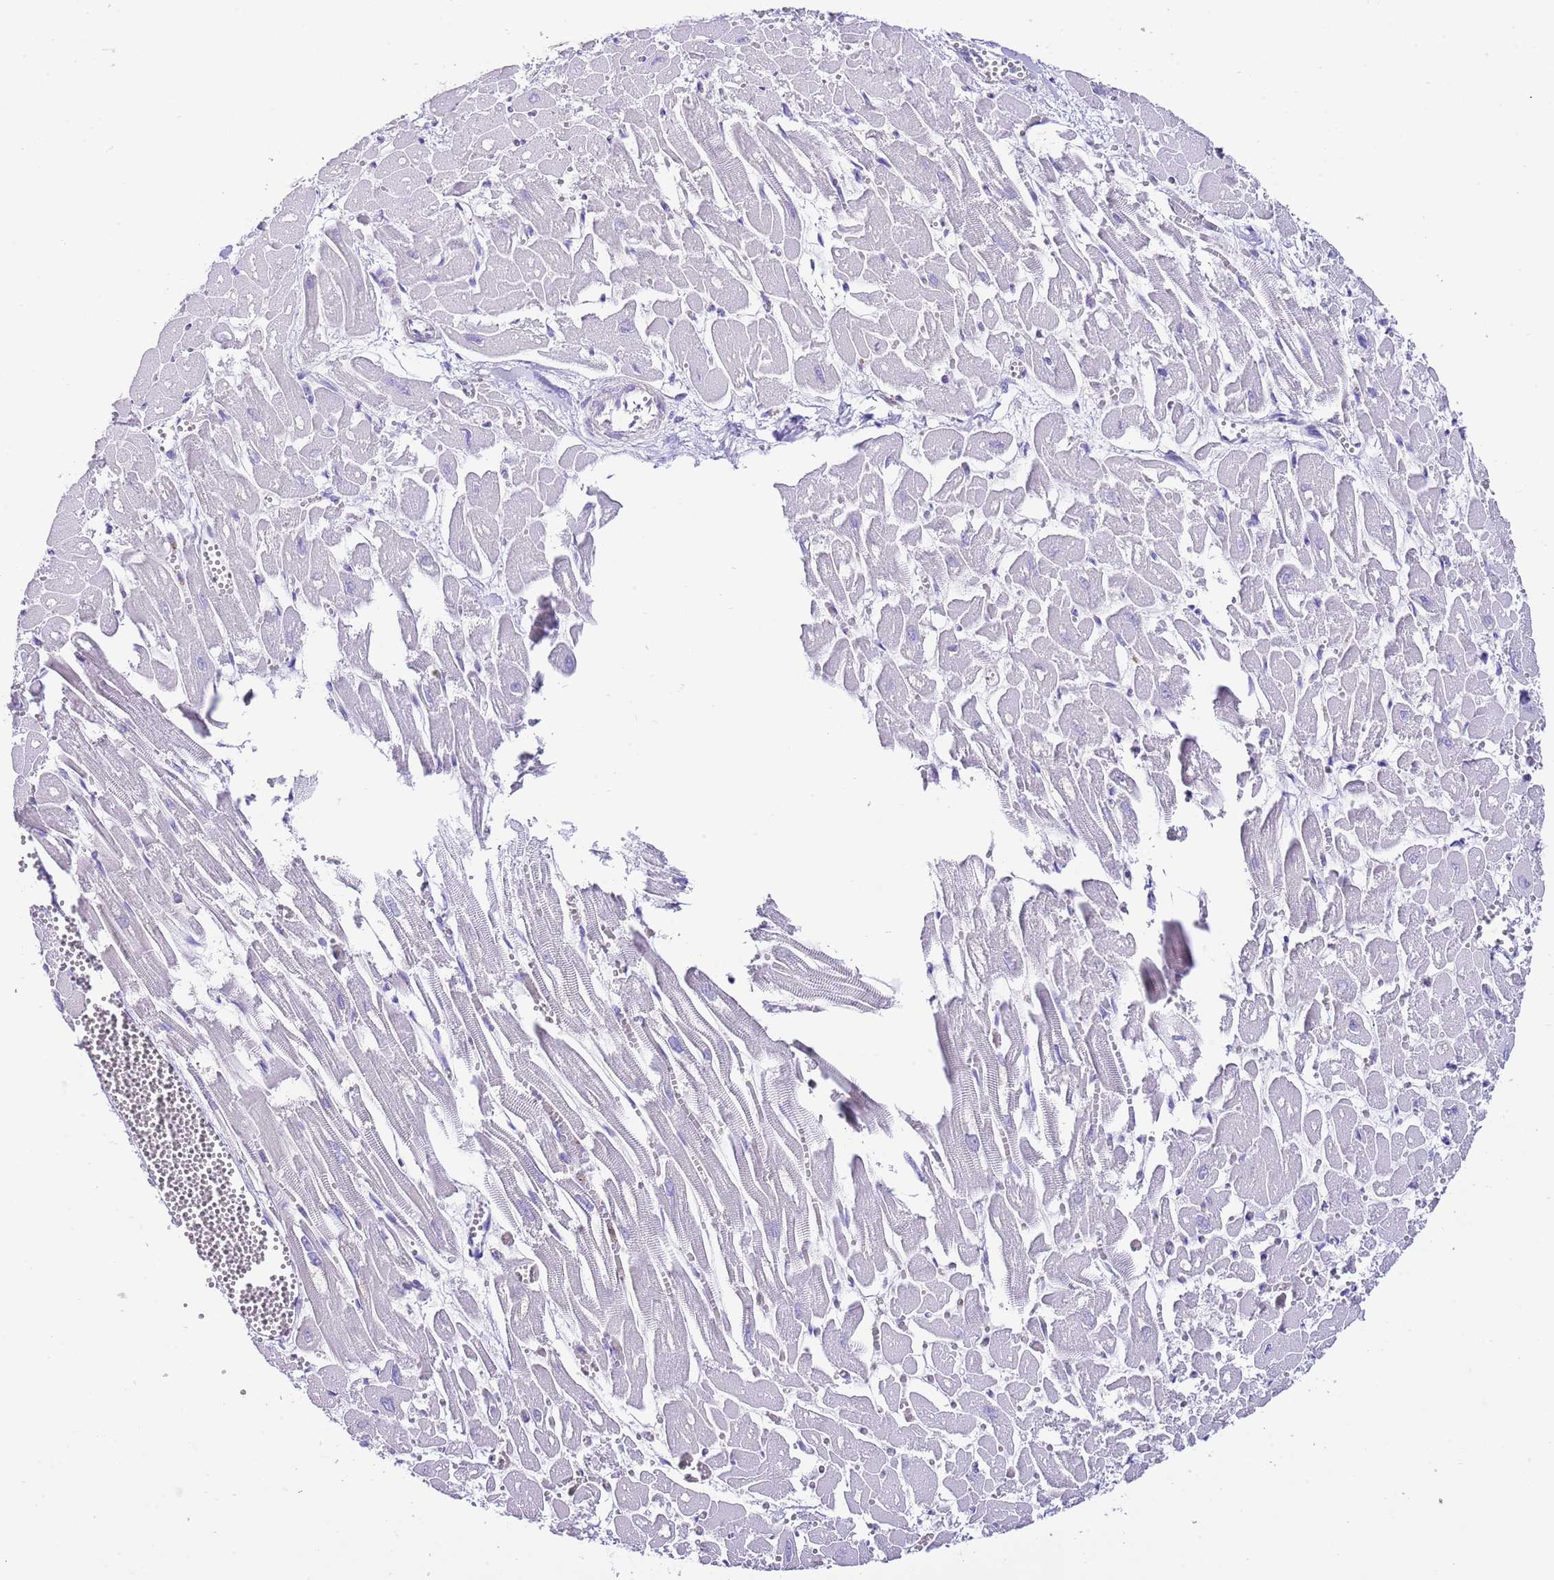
{"staining": {"intensity": "weak", "quantity": "<25%", "location": "cytoplasmic/membranous"}, "tissue": "heart muscle", "cell_type": "Cardiomyocytes", "image_type": "normal", "snomed": [{"axis": "morphology", "description": "Normal tissue, NOS"}, {"axis": "topography", "description": "Heart"}], "caption": "DAB (3,3'-diaminobenzidine) immunohistochemical staining of unremarkable human heart muscle shows no significant positivity in cardiomyocytes.", "gene": "ALDH3A1", "patient": {"sex": "male", "age": 54}}